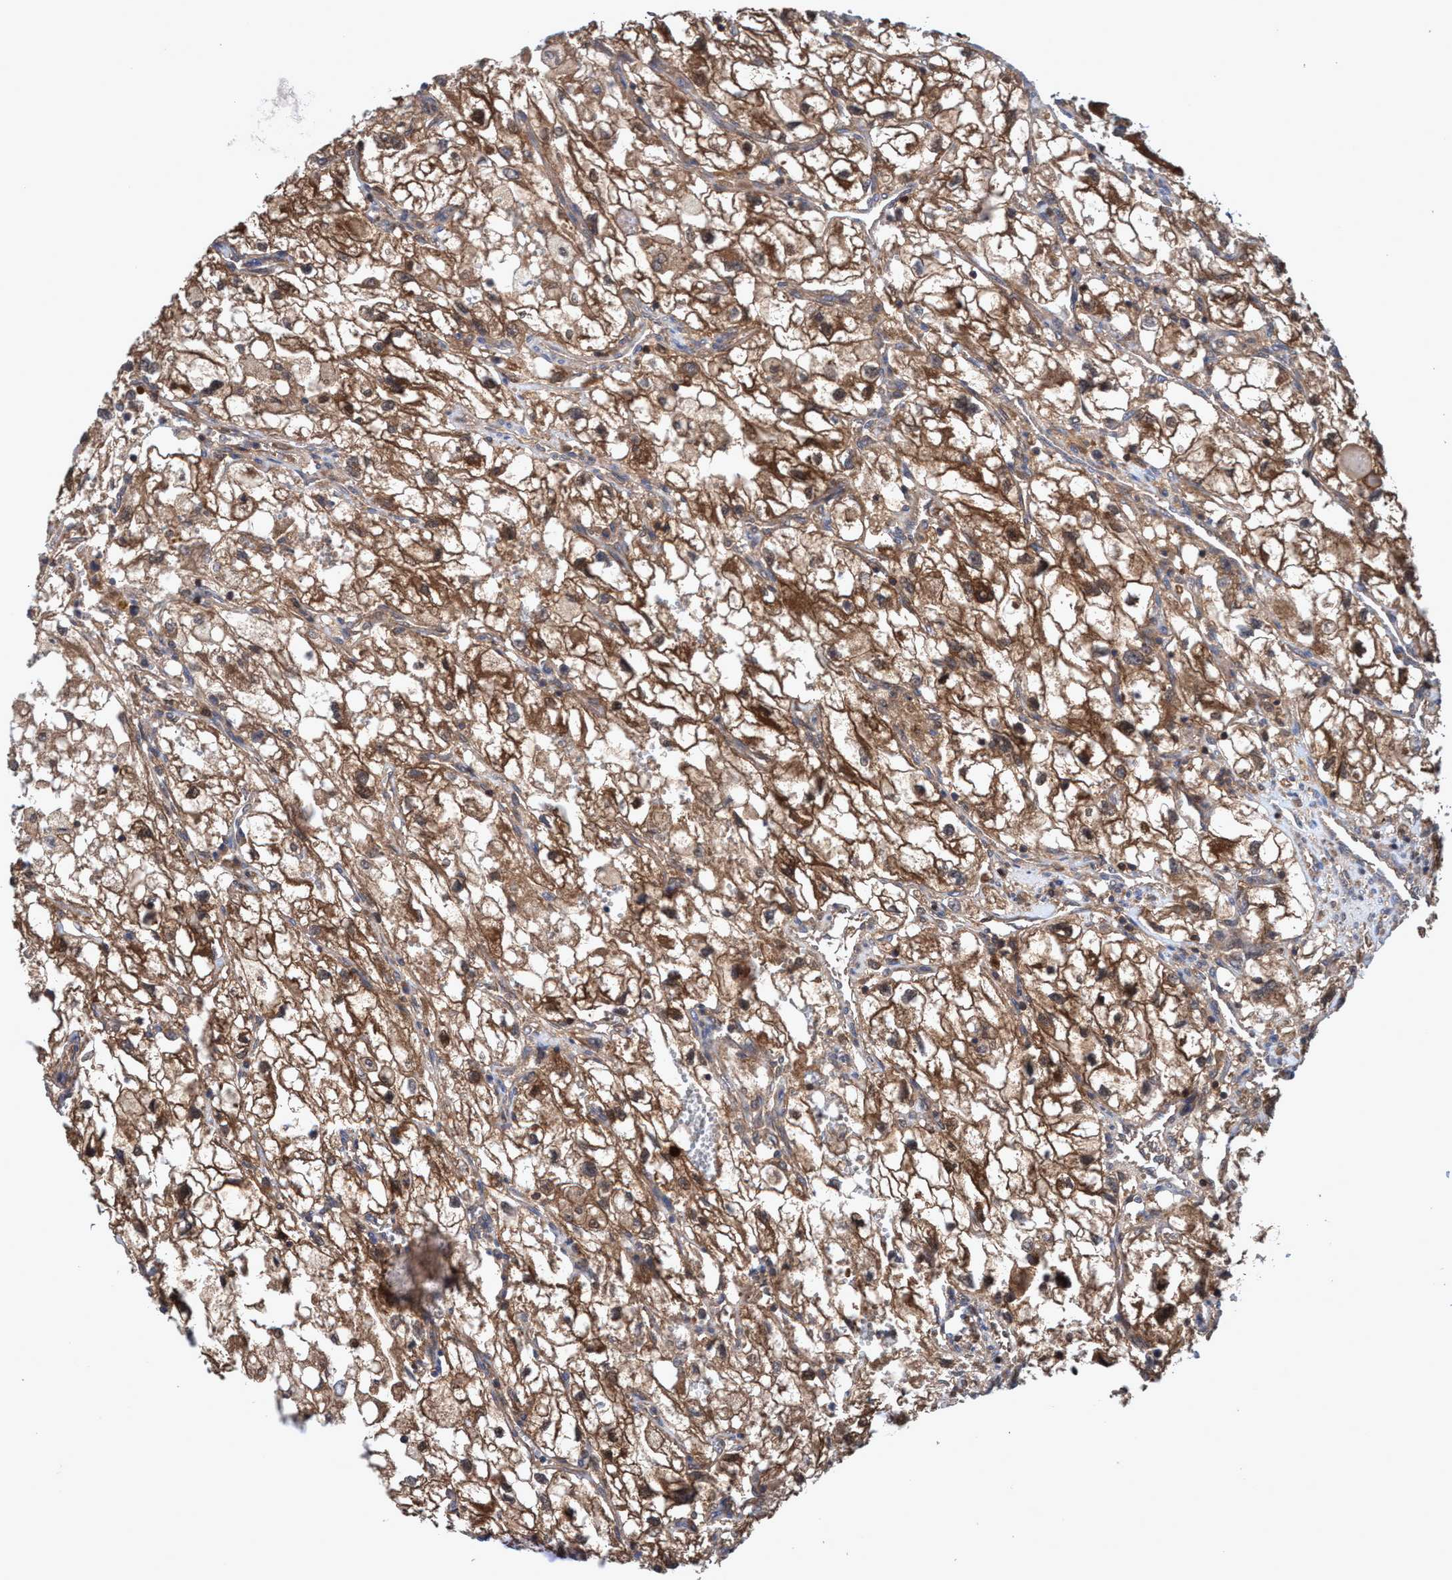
{"staining": {"intensity": "moderate", "quantity": ">75%", "location": "cytoplasmic/membranous"}, "tissue": "renal cancer", "cell_type": "Tumor cells", "image_type": "cancer", "snomed": [{"axis": "morphology", "description": "Adenocarcinoma, NOS"}, {"axis": "topography", "description": "Kidney"}], "caption": "Adenocarcinoma (renal) stained for a protein demonstrates moderate cytoplasmic/membranous positivity in tumor cells.", "gene": "GLOD4", "patient": {"sex": "female", "age": 70}}